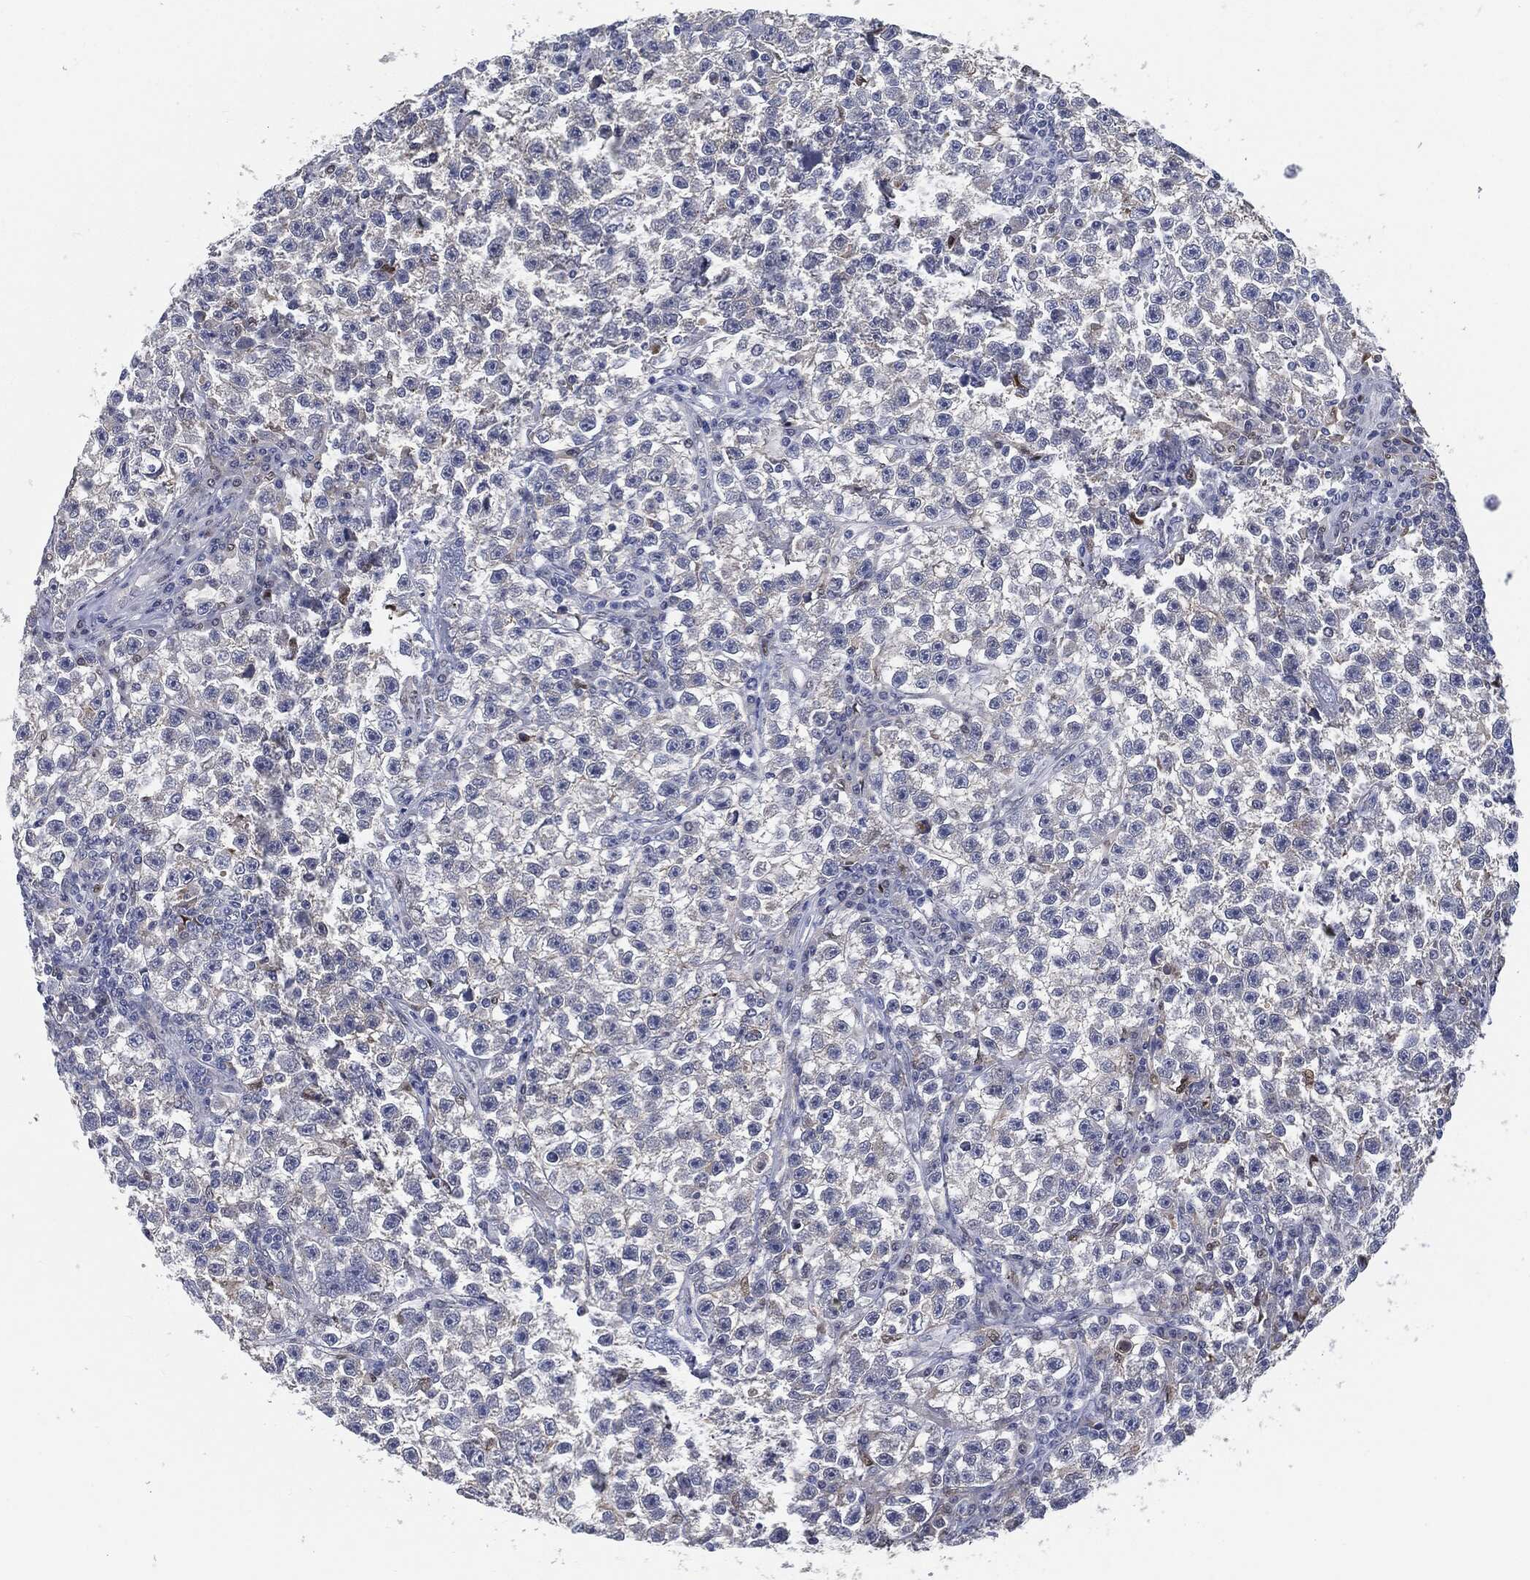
{"staining": {"intensity": "weak", "quantity": "<25%", "location": "cytoplasmic/membranous"}, "tissue": "testis cancer", "cell_type": "Tumor cells", "image_type": "cancer", "snomed": [{"axis": "morphology", "description": "Seminoma, NOS"}, {"axis": "topography", "description": "Testis"}], "caption": "An image of seminoma (testis) stained for a protein shows no brown staining in tumor cells. (DAB IHC visualized using brightfield microscopy, high magnification).", "gene": "PROM1", "patient": {"sex": "male", "age": 22}}